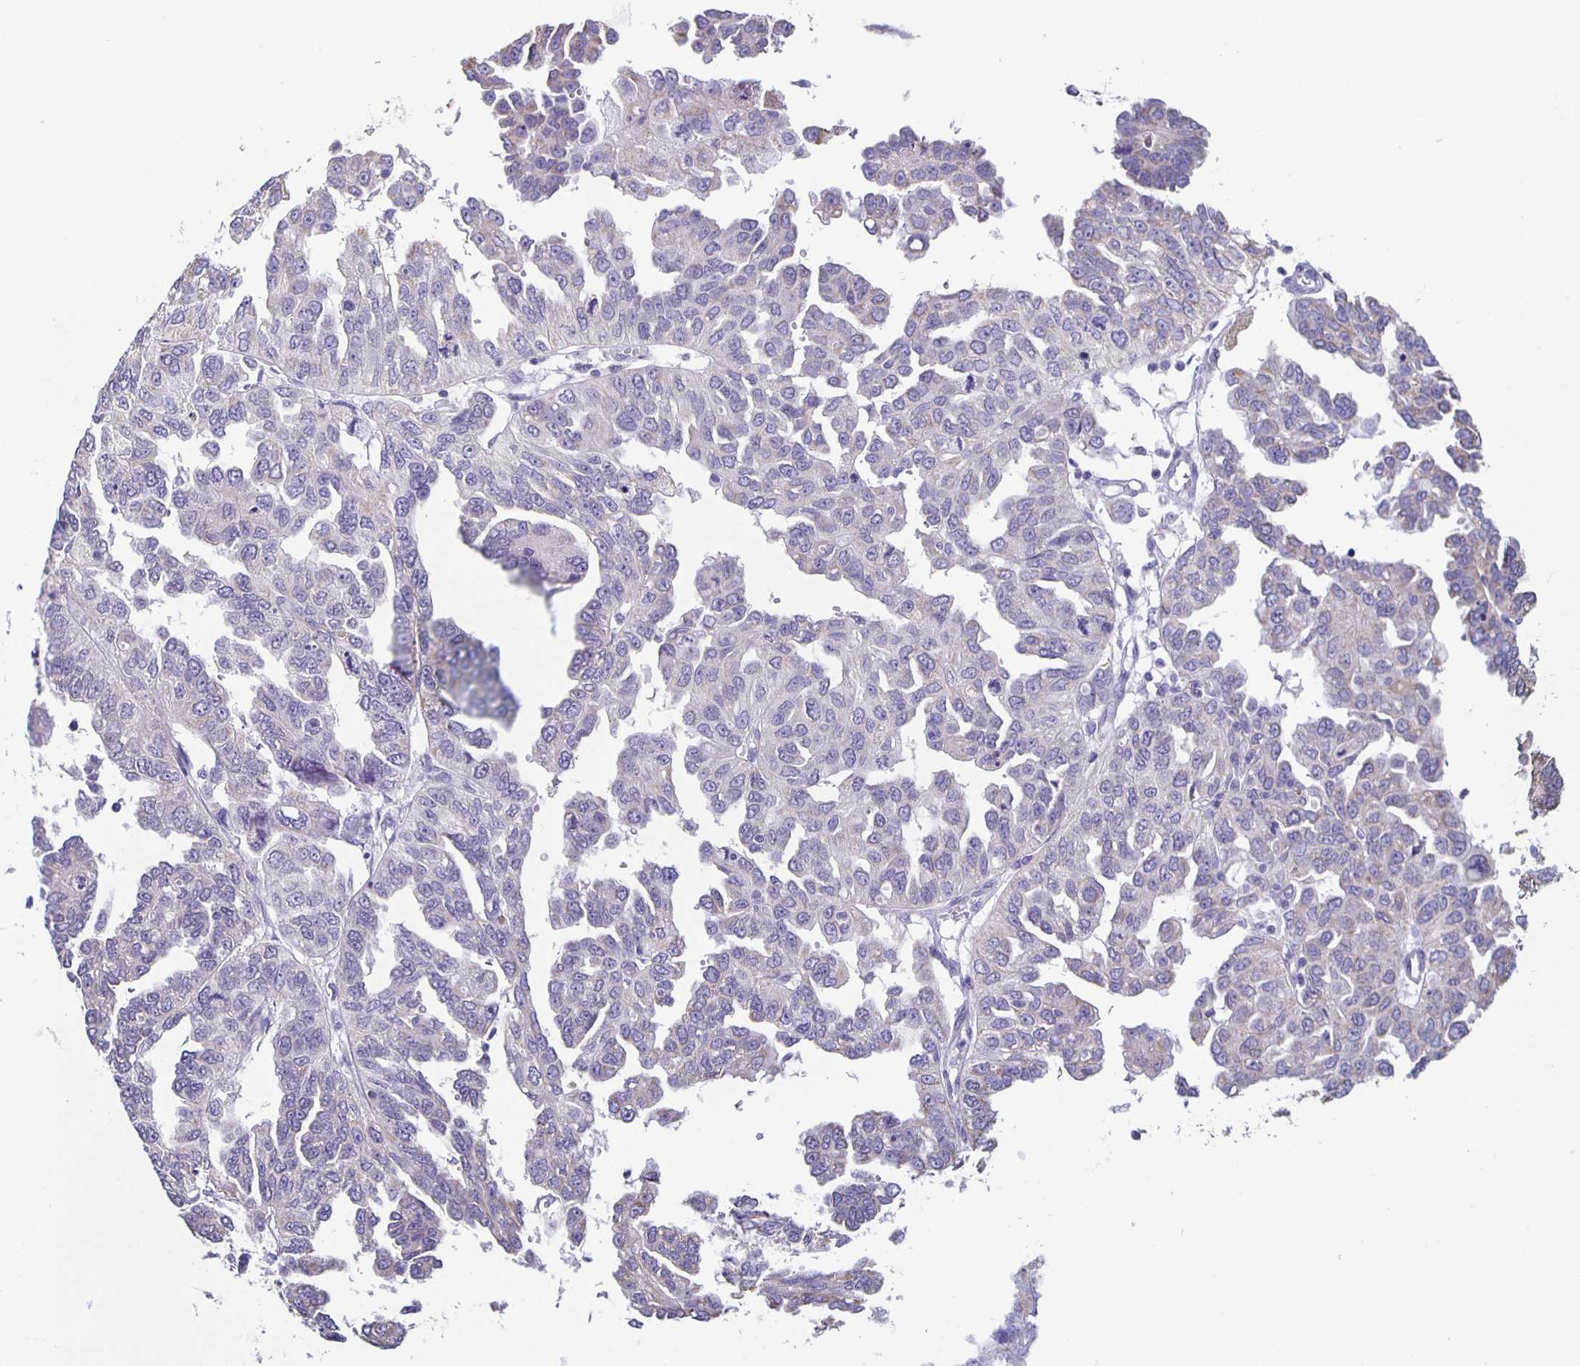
{"staining": {"intensity": "negative", "quantity": "none", "location": "none"}, "tissue": "ovarian cancer", "cell_type": "Tumor cells", "image_type": "cancer", "snomed": [{"axis": "morphology", "description": "Cystadenocarcinoma, serous, NOS"}, {"axis": "topography", "description": "Ovary"}], "caption": "This is an IHC image of human ovarian cancer. There is no positivity in tumor cells.", "gene": "TPPP", "patient": {"sex": "female", "age": 53}}